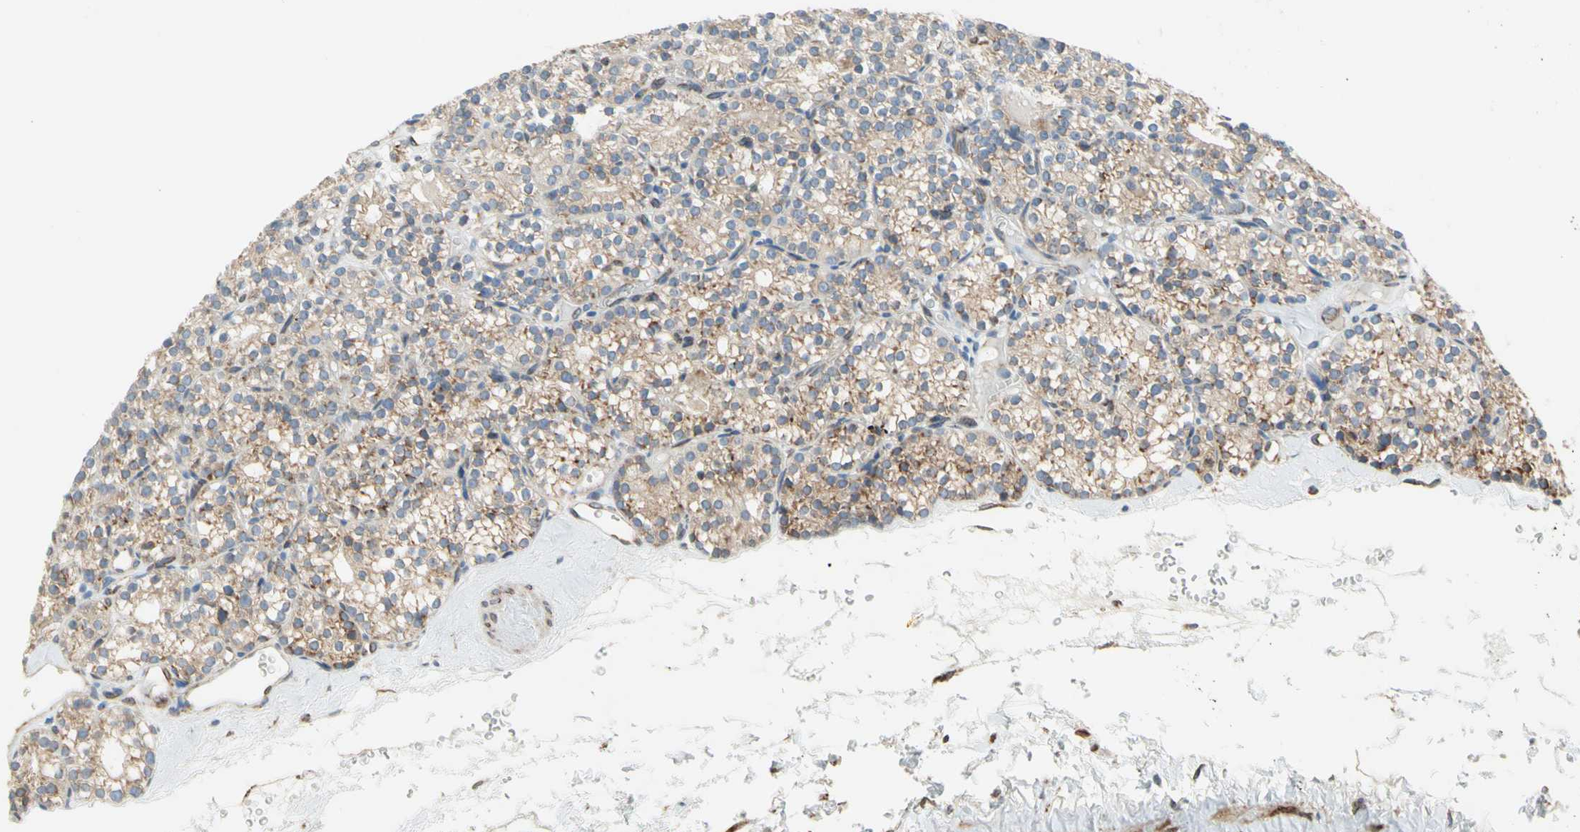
{"staining": {"intensity": "moderate", "quantity": ">75%", "location": "cytoplasmic/membranous"}, "tissue": "parathyroid gland", "cell_type": "Glandular cells", "image_type": "normal", "snomed": [{"axis": "morphology", "description": "Normal tissue, NOS"}, {"axis": "topography", "description": "Parathyroid gland"}], "caption": "IHC staining of unremarkable parathyroid gland, which exhibits medium levels of moderate cytoplasmic/membranous expression in about >75% of glandular cells indicating moderate cytoplasmic/membranous protein positivity. The staining was performed using DAB (3,3'-diaminobenzidine) (brown) for protein detection and nuclei were counterstained in hematoxylin (blue).", "gene": "TRAF2", "patient": {"sex": "female", "age": 64}}